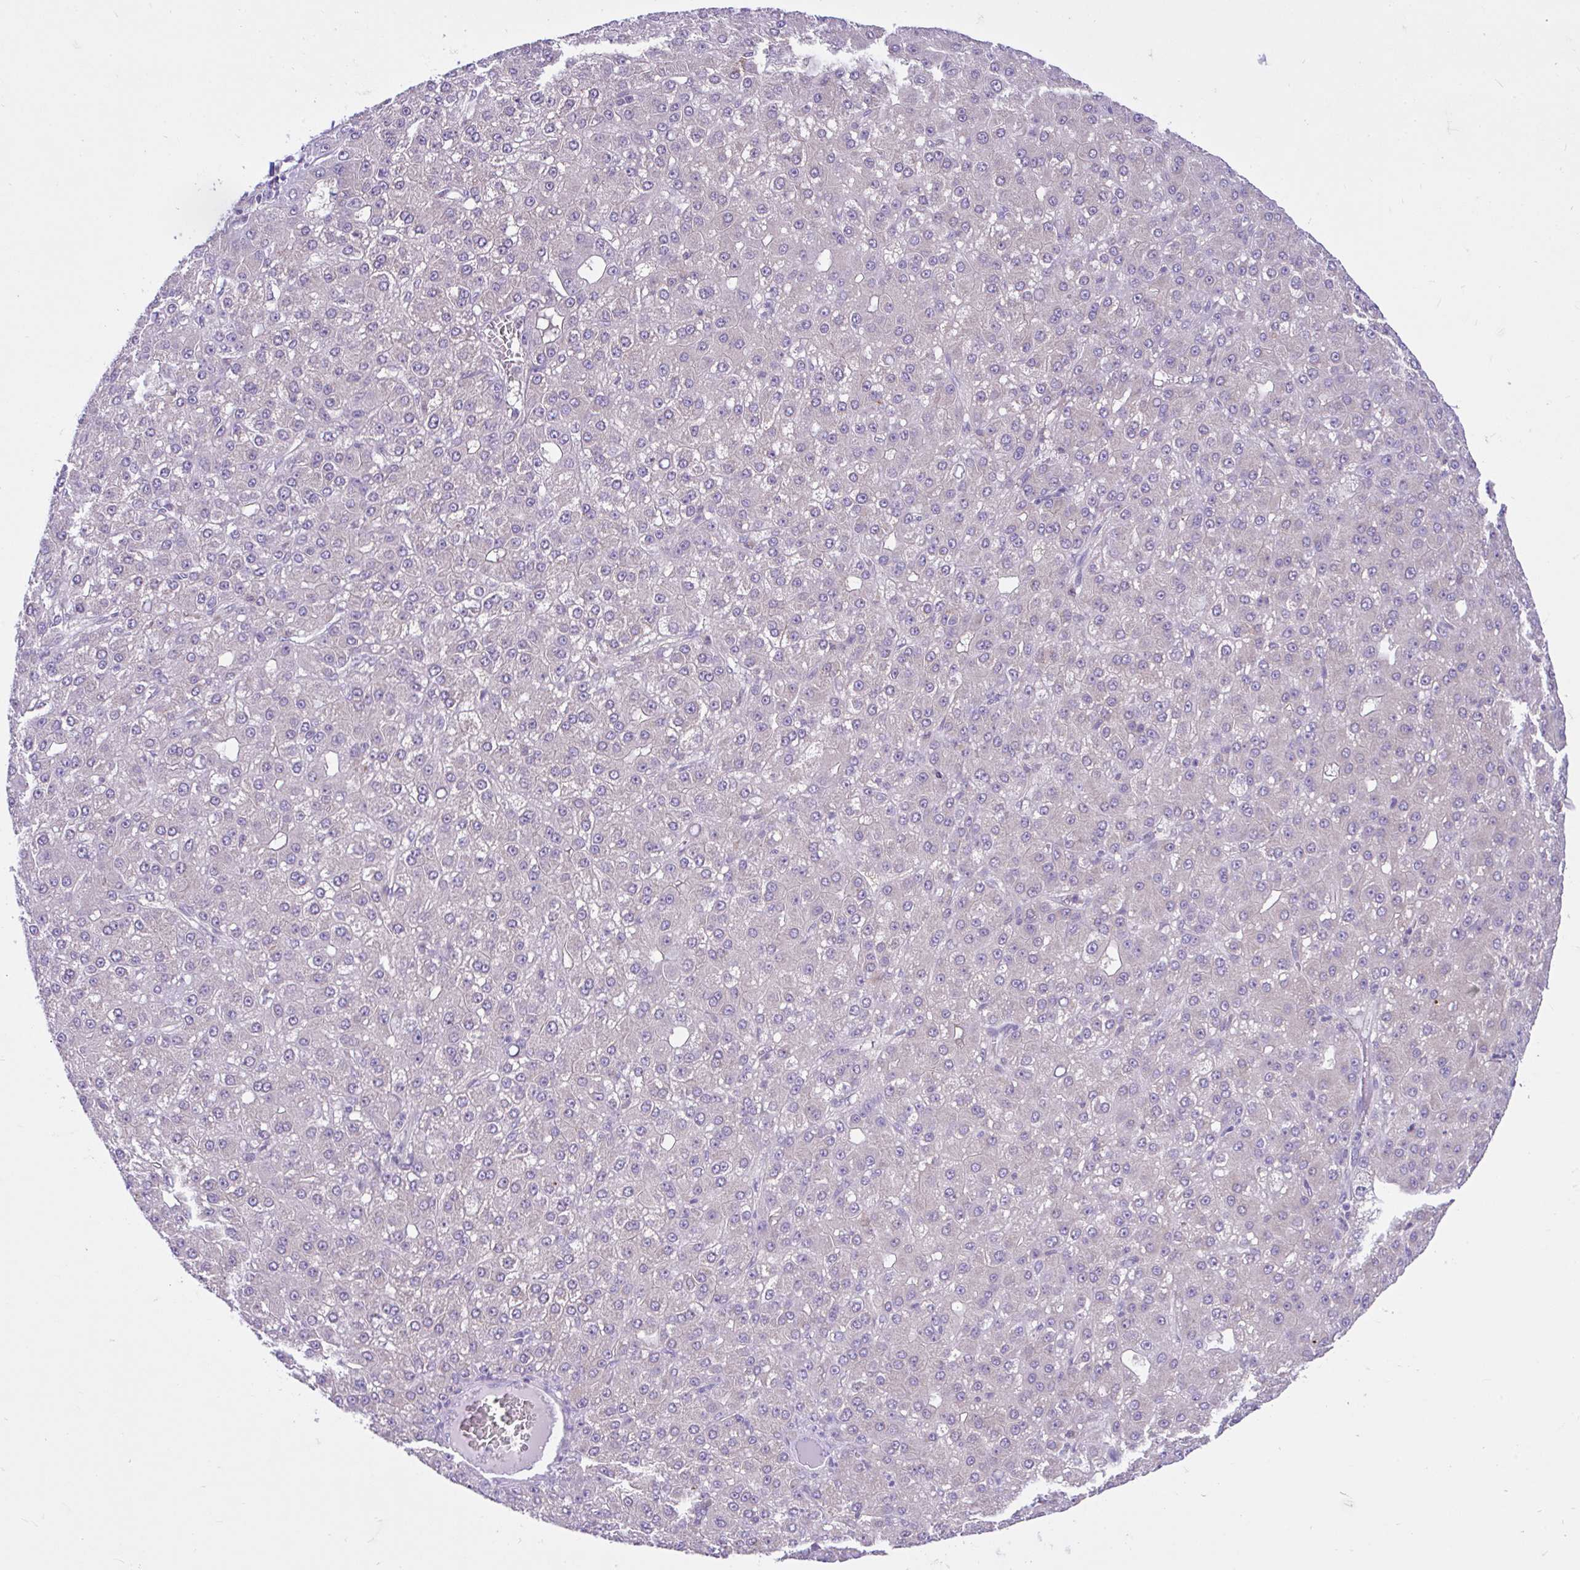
{"staining": {"intensity": "negative", "quantity": "none", "location": "none"}, "tissue": "liver cancer", "cell_type": "Tumor cells", "image_type": "cancer", "snomed": [{"axis": "morphology", "description": "Carcinoma, Hepatocellular, NOS"}, {"axis": "topography", "description": "Liver"}], "caption": "This is an immunohistochemistry image of human liver cancer (hepatocellular carcinoma). There is no expression in tumor cells.", "gene": "ANO4", "patient": {"sex": "male", "age": 67}}